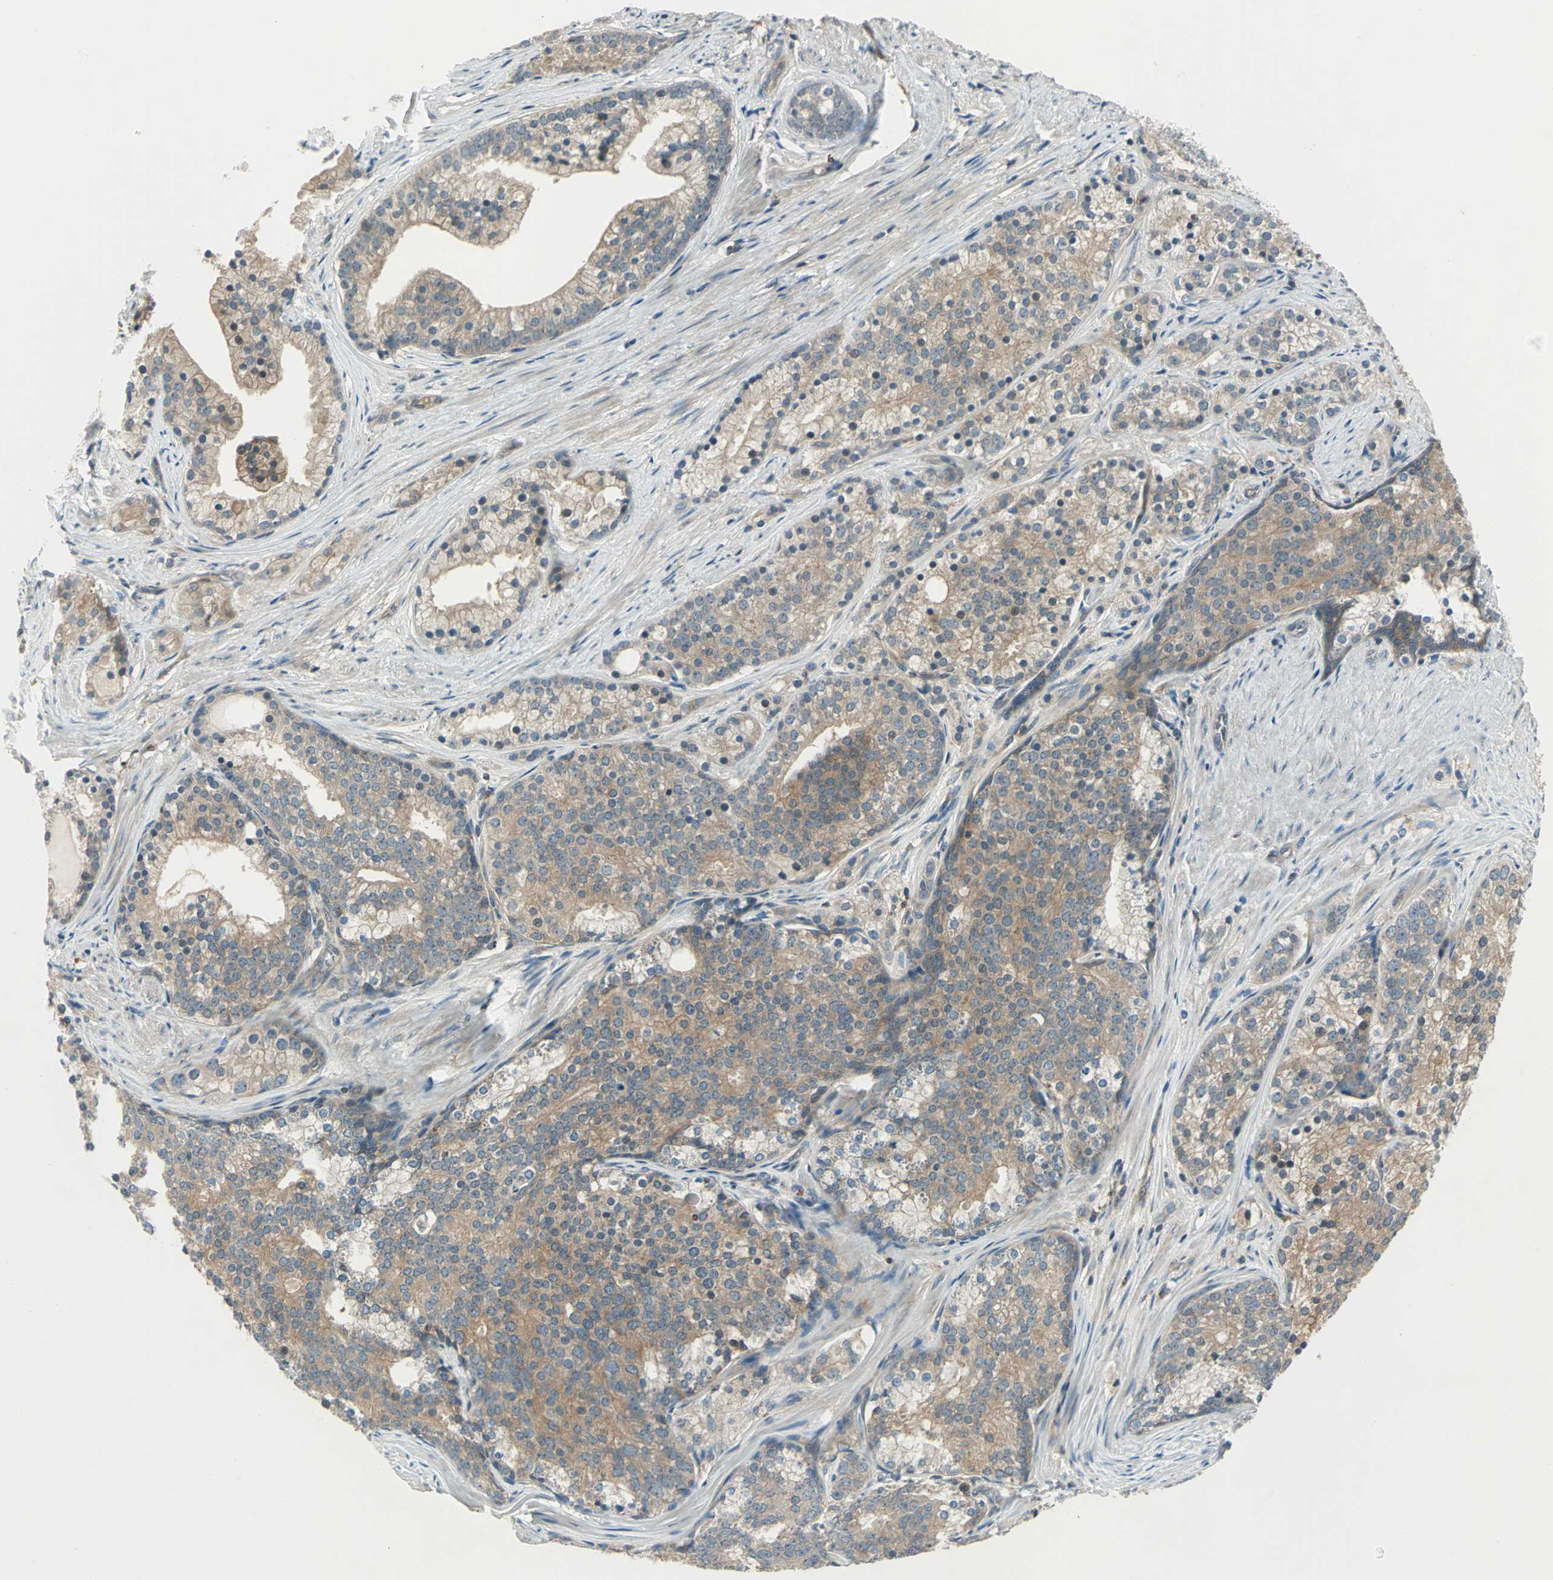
{"staining": {"intensity": "moderate", "quantity": ">75%", "location": "cytoplasmic/membranous"}, "tissue": "prostate cancer", "cell_type": "Tumor cells", "image_type": "cancer", "snomed": [{"axis": "morphology", "description": "Adenocarcinoma, Low grade"}, {"axis": "topography", "description": "Prostate"}], "caption": "Protein expression analysis of human prostate adenocarcinoma (low-grade) reveals moderate cytoplasmic/membranous staining in about >75% of tumor cells. Nuclei are stained in blue.", "gene": "PRKAA1", "patient": {"sex": "male", "age": 71}}